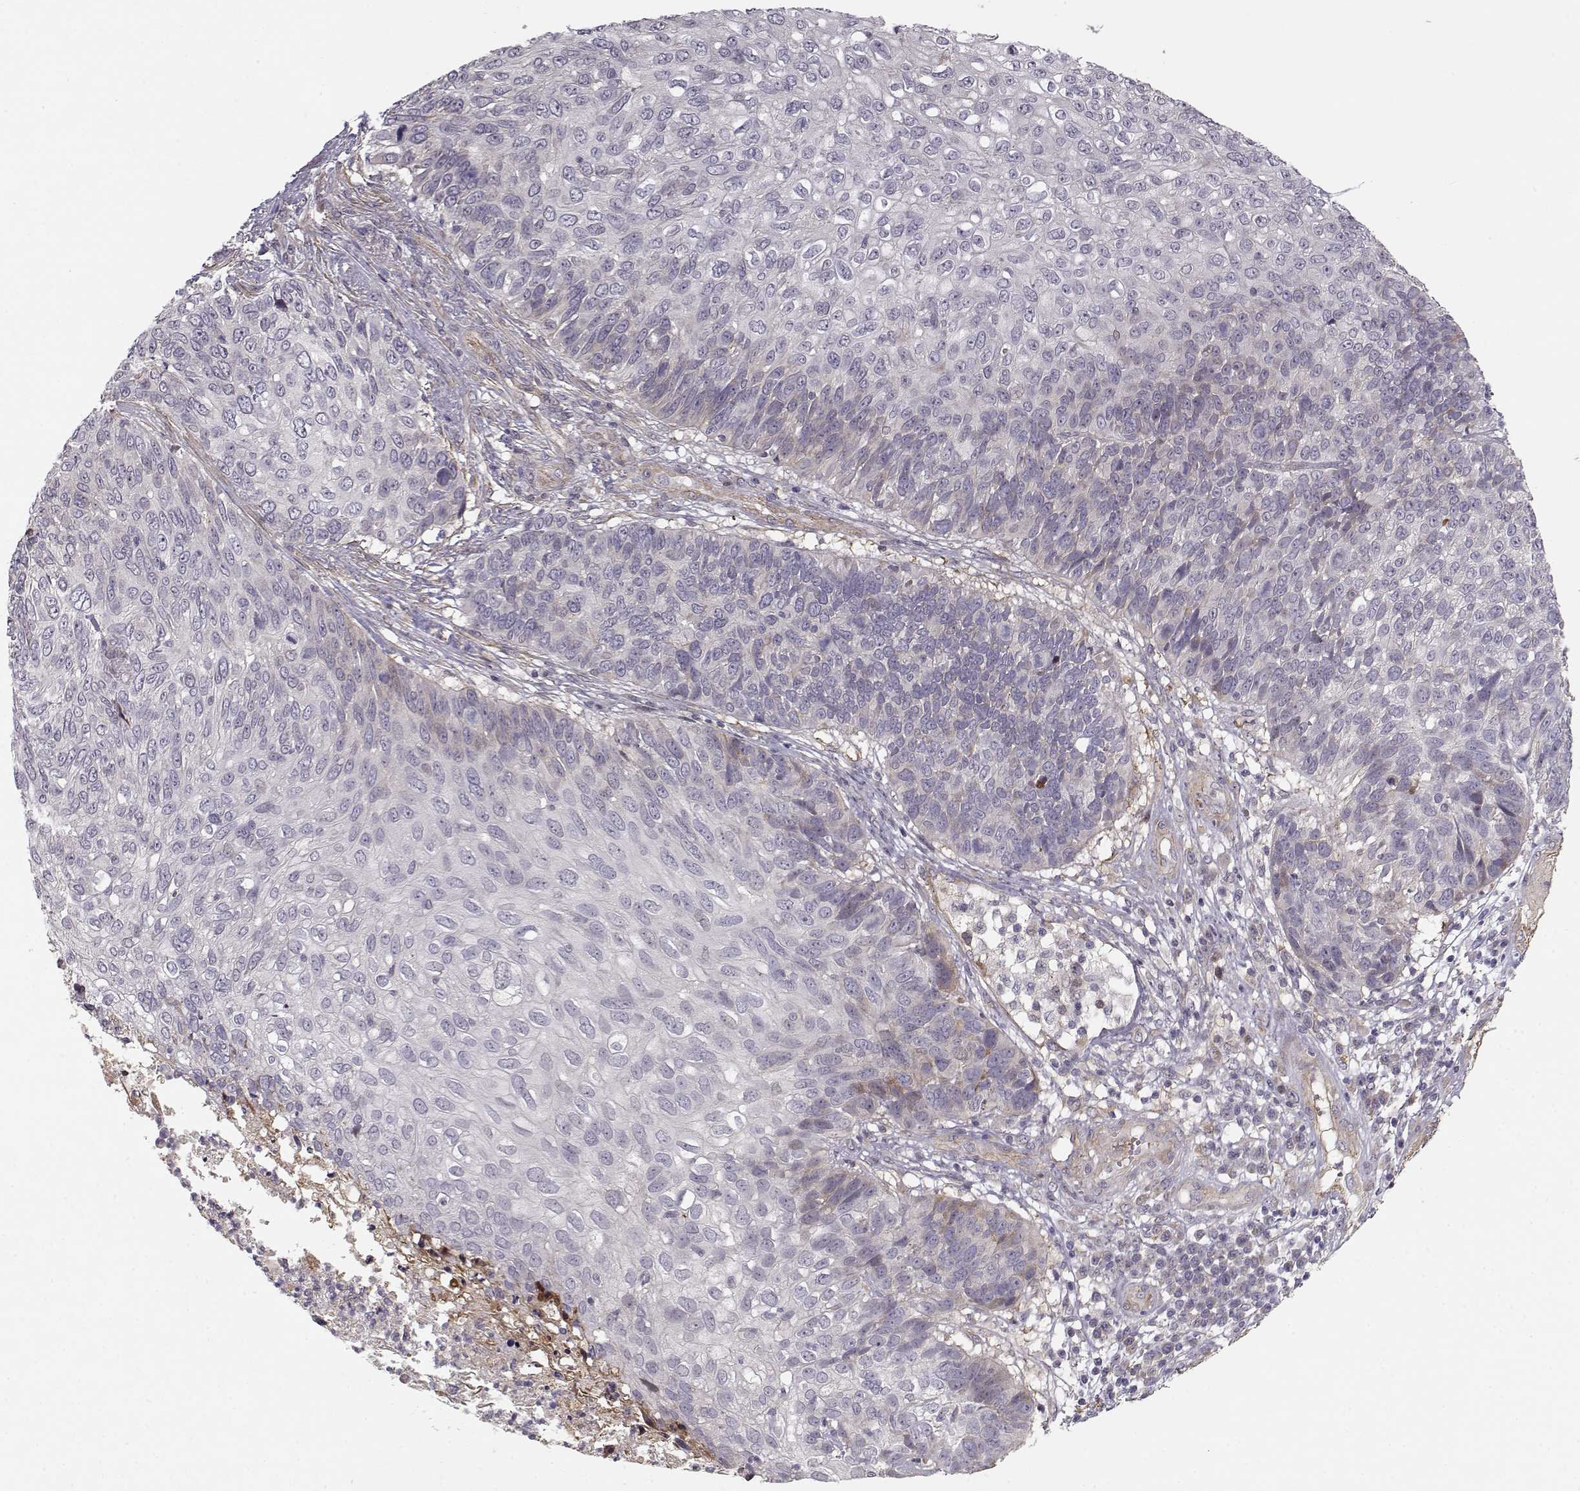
{"staining": {"intensity": "weak", "quantity": "<25%", "location": "cytoplasmic/membranous"}, "tissue": "skin cancer", "cell_type": "Tumor cells", "image_type": "cancer", "snomed": [{"axis": "morphology", "description": "Squamous cell carcinoma, NOS"}, {"axis": "topography", "description": "Skin"}], "caption": "An IHC photomicrograph of skin cancer (squamous cell carcinoma) is shown. There is no staining in tumor cells of skin cancer (squamous cell carcinoma).", "gene": "RGS9BP", "patient": {"sex": "male", "age": 92}}